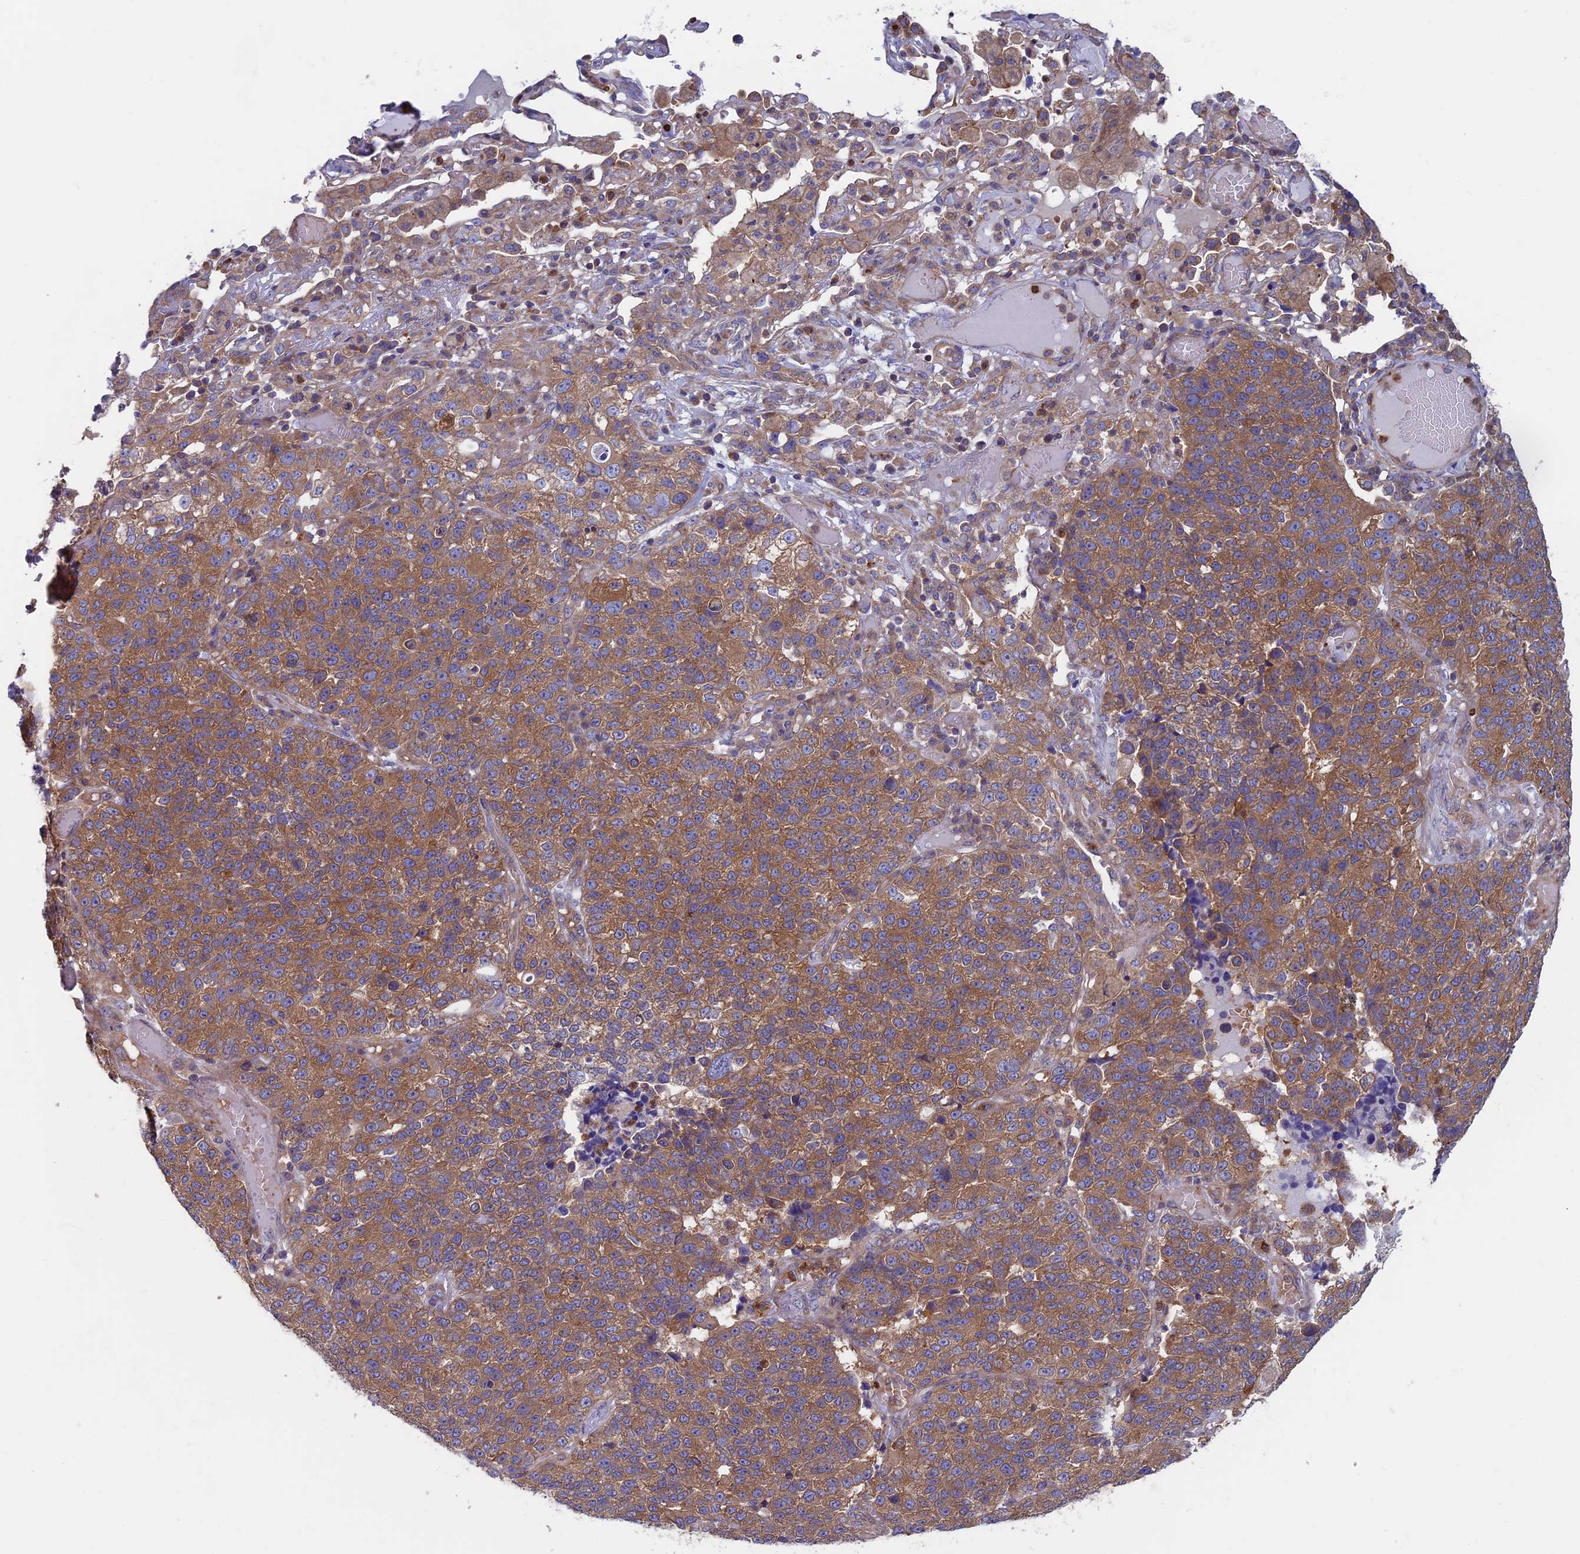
{"staining": {"intensity": "moderate", "quantity": ">75%", "location": "cytoplasmic/membranous"}, "tissue": "lung cancer", "cell_type": "Tumor cells", "image_type": "cancer", "snomed": [{"axis": "morphology", "description": "Adenocarcinoma, NOS"}, {"axis": "topography", "description": "Lung"}], "caption": "Immunohistochemistry (IHC) of human lung cancer reveals medium levels of moderate cytoplasmic/membranous positivity in approximately >75% of tumor cells.", "gene": "DNM1L", "patient": {"sex": "male", "age": 49}}